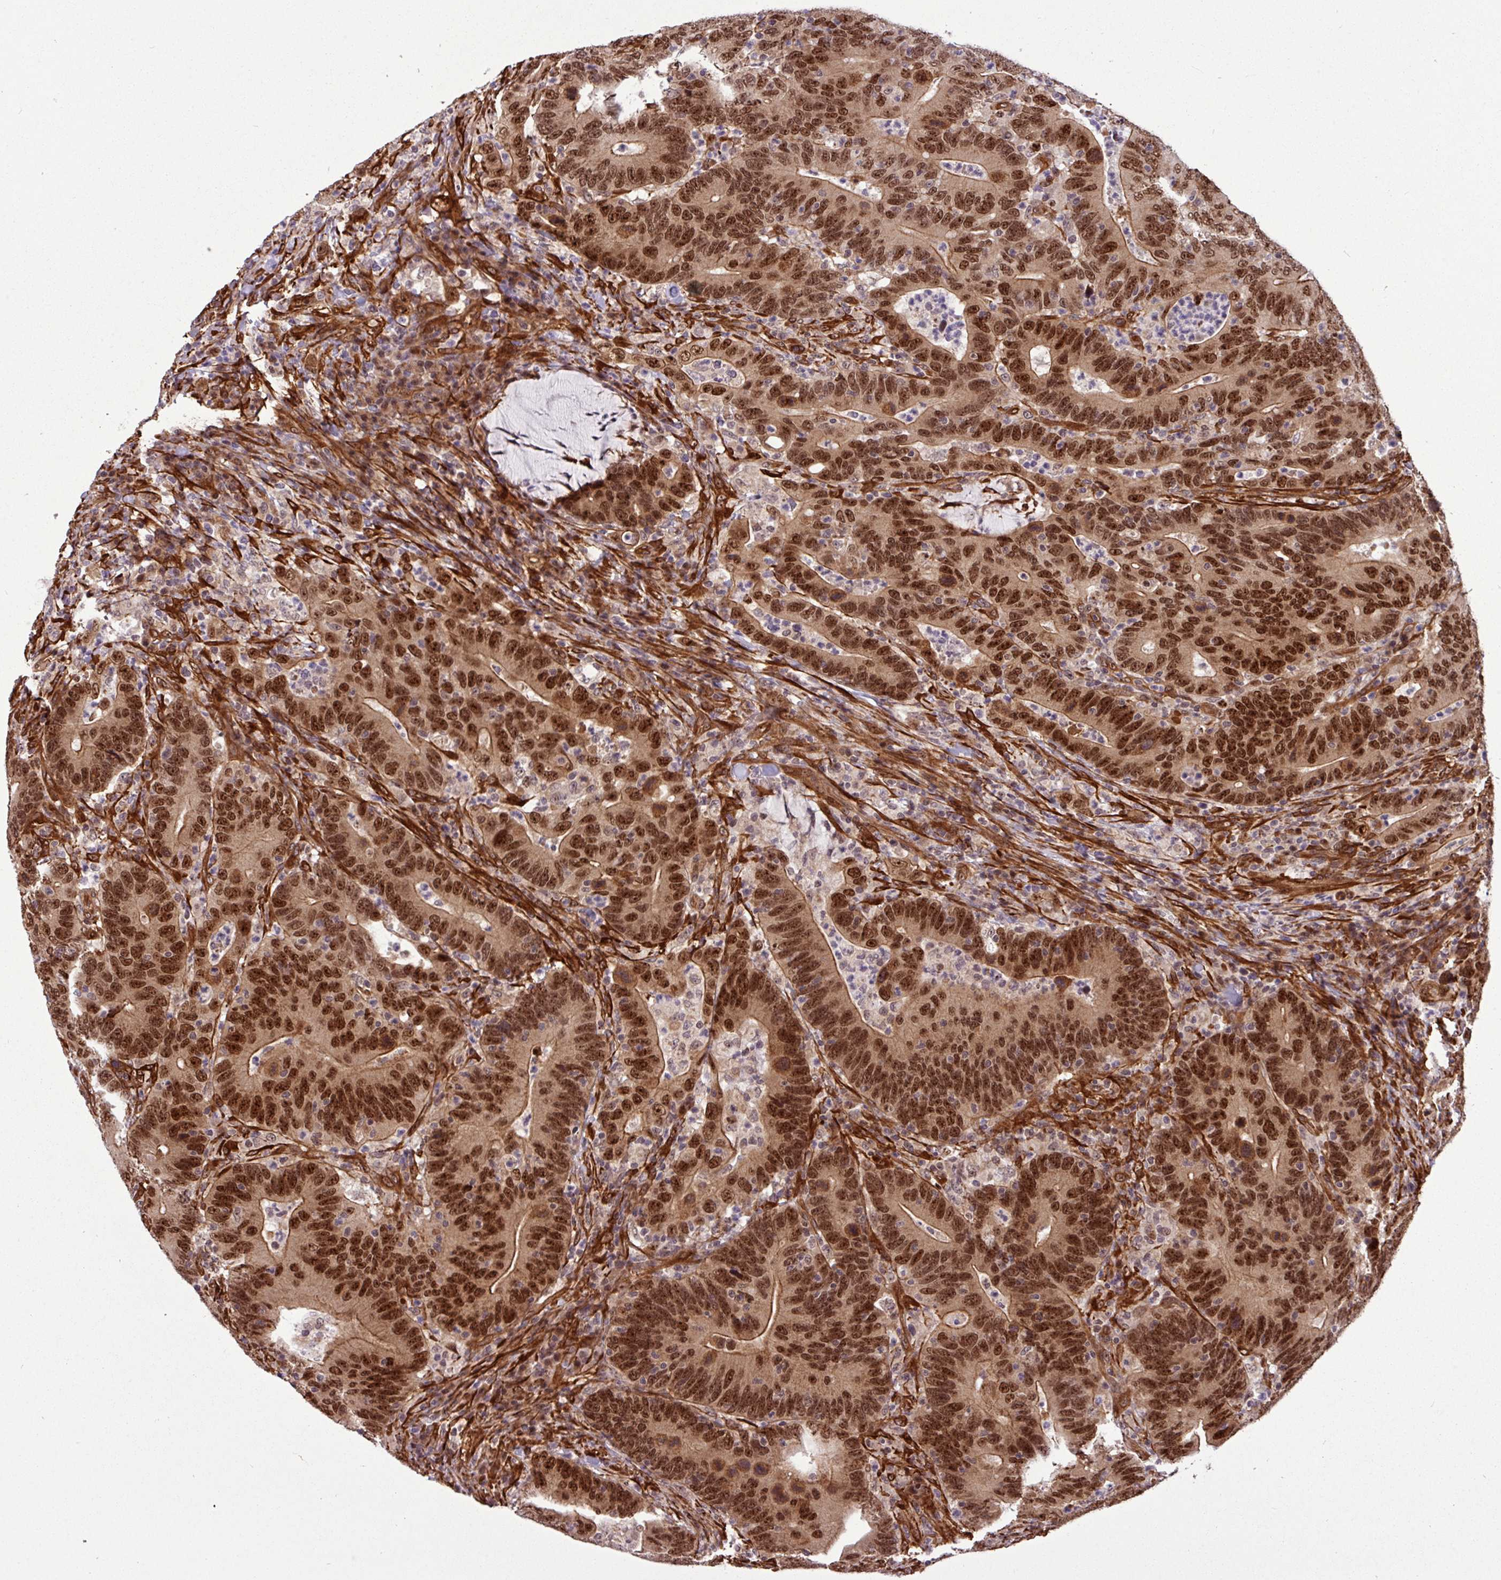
{"staining": {"intensity": "strong", "quantity": ">75%", "location": "cytoplasmic/membranous,nuclear"}, "tissue": "colorectal cancer", "cell_type": "Tumor cells", "image_type": "cancer", "snomed": [{"axis": "morphology", "description": "Adenocarcinoma, NOS"}, {"axis": "topography", "description": "Colon"}], "caption": "Immunohistochemical staining of adenocarcinoma (colorectal) demonstrates strong cytoplasmic/membranous and nuclear protein positivity in about >75% of tumor cells.", "gene": "C7orf50", "patient": {"sex": "female", "age": 66}}